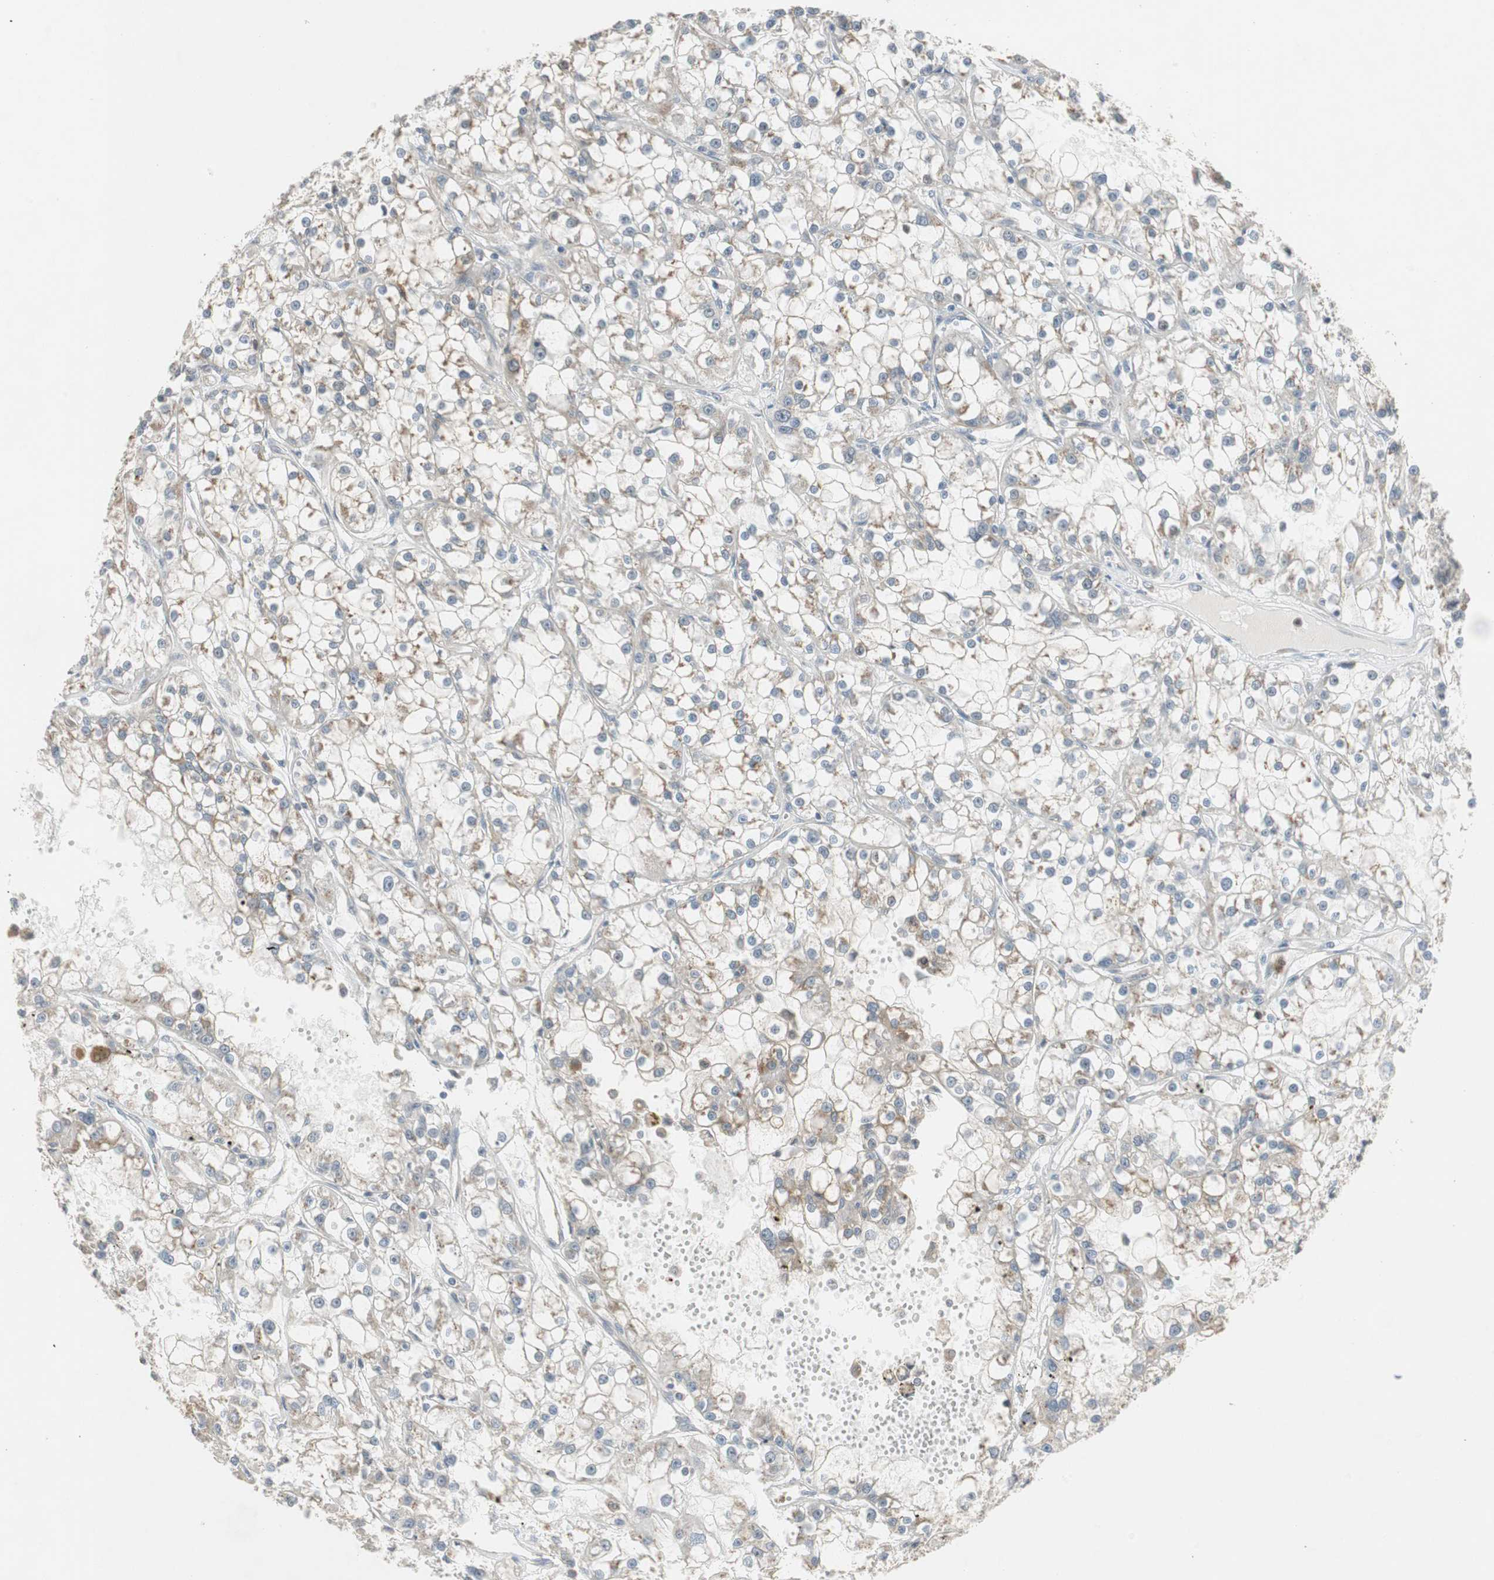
{"staining": {"intensity": "weak", "quantity": "25%-75%", "location": "cytoplasmic/membranous"}, "tissue": "renal cancer", "cell_type": "Tumor cells", "image_type": "cancer", "snomed": [{"axis": "morphology", "description": "Adenocarcinoma, NOS"}, {"axis": "topography", "description": "Kidney"}], "caption": "This histopathology image demonstrates renal adenocarcinoma stained with IHC to label a protein in brown. The cytoplasmic/membranous of tumor cells show weak positivity for the protein. Nuclei are counter-stained blue.", "gene": "SNX4", "patient": {"sex": "female", "age": 52}}